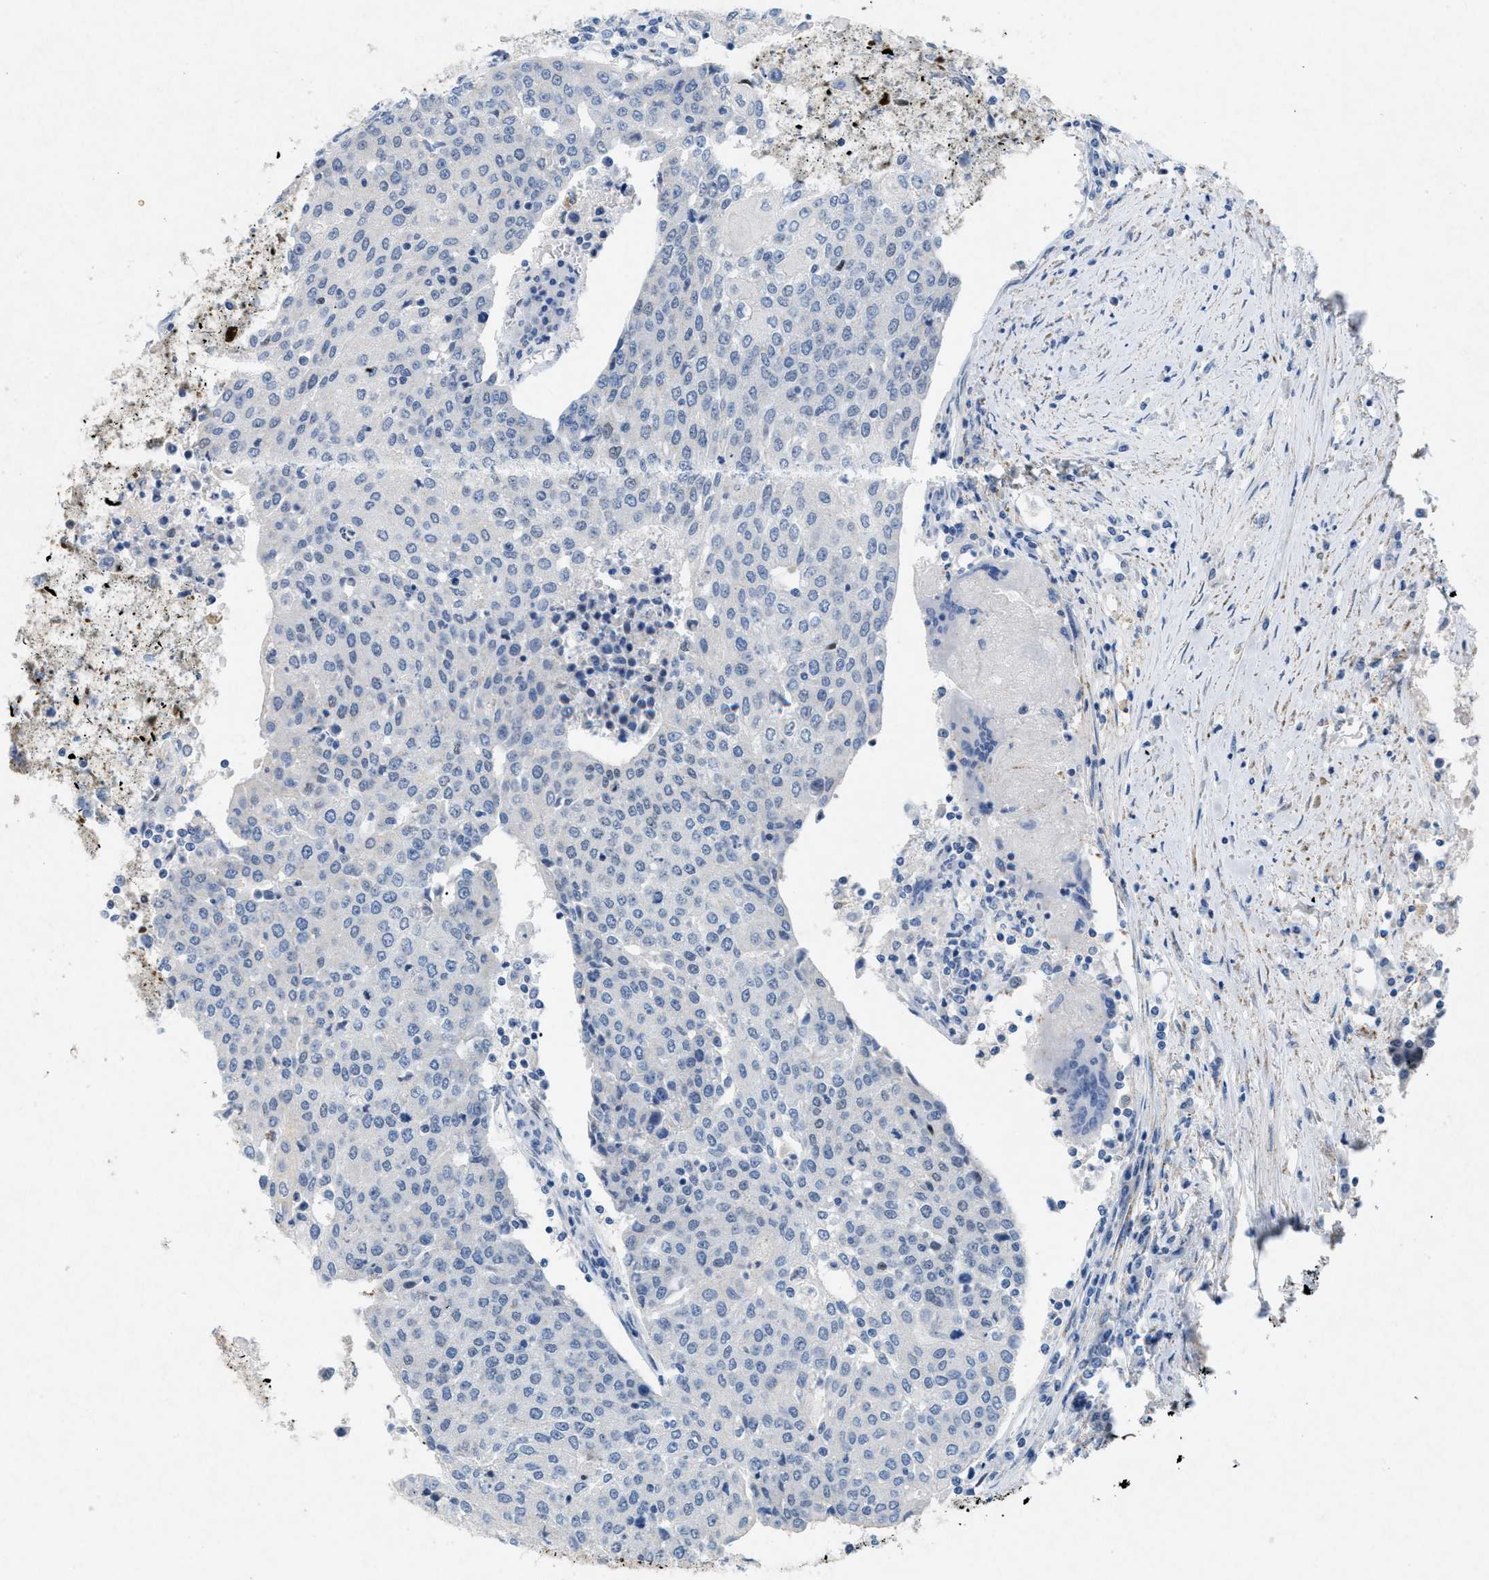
{"staining": {"intensity": "negative", "quantity": "none", "location": "none"}, "tissue": "urothelial cancer", "cell_type": "Tumor cells", "image_type": "cancer", "snomed": [{"axis": "morphology", "description": "Urothelial carcinoma, High grade"}, {"axis": "topography", "description": "Urinary bladder"}], "caption": "DAB immunohistochemical staining of human urothelial cancer demonstrates no significant expression in tumor cells.", "gene": "TASOR", "patient": {"sex": "female", "age": 85}}